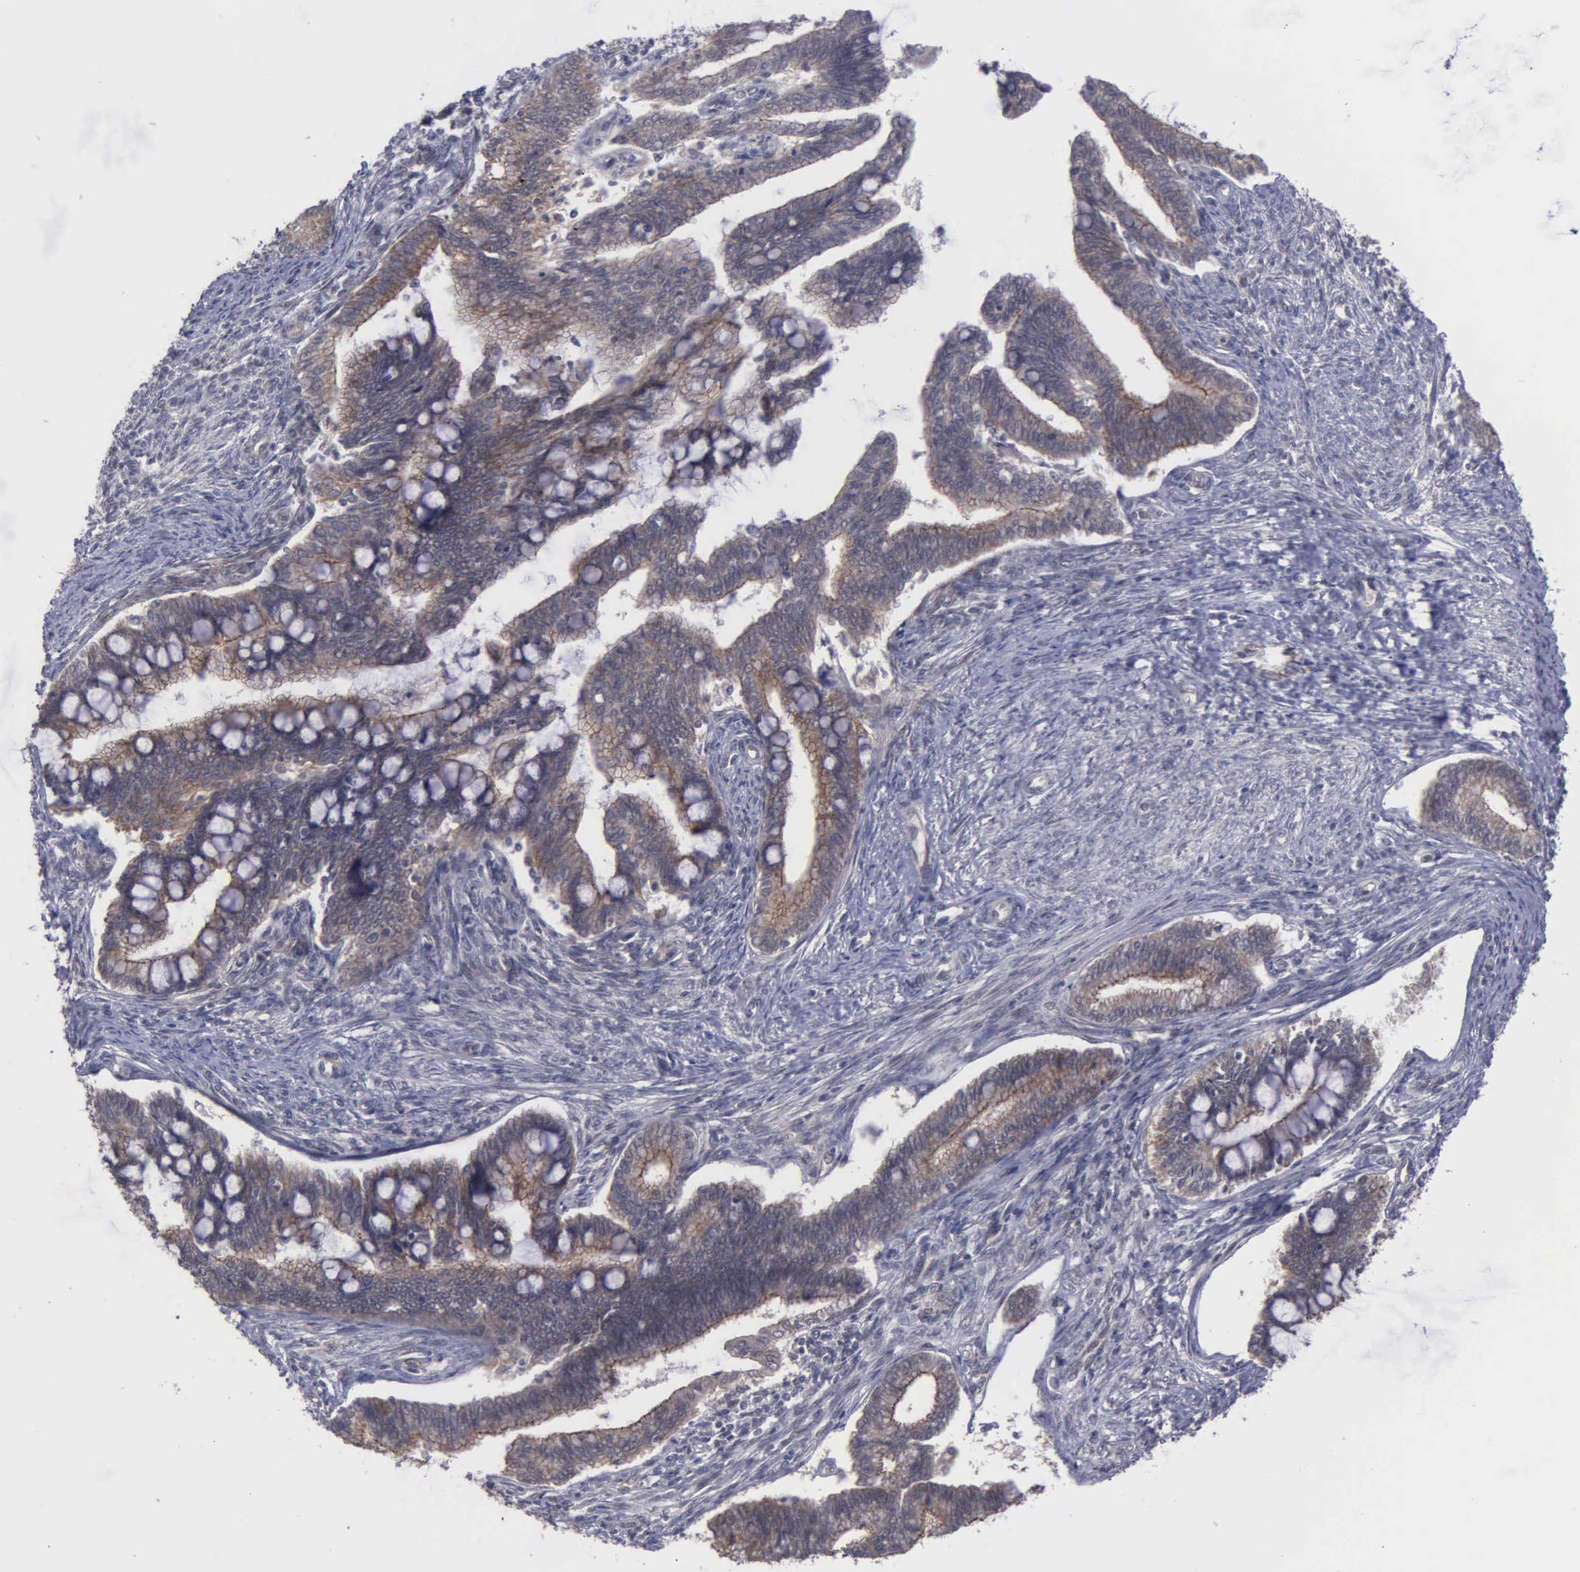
{"staining": {"intensity": "weak", "quantity": ">75%", "location": "cytoplasmic/membranous"}, "tissue": "cervical cancer", "cell_type": "Tumor cells", "image_type": "cancer", "snomed": [{"axis": "morphology", "description": "Adenocarcinoma, NOS"}, {"axis": "topography", "description": "Cervix"}], "caption": "Immunohistochemistry histopathology image of neoplastic tissue: human adenocarcinoma (cervical) stained using IHC reveals low levels of weak protein expression localized specifically in the cytoplasmic/membranous of tumor cells, appearing as a cytoplasmic/membranous brown color.", "gene": "MAP3K9", "patient": {"sex": "female", "age": 36}}